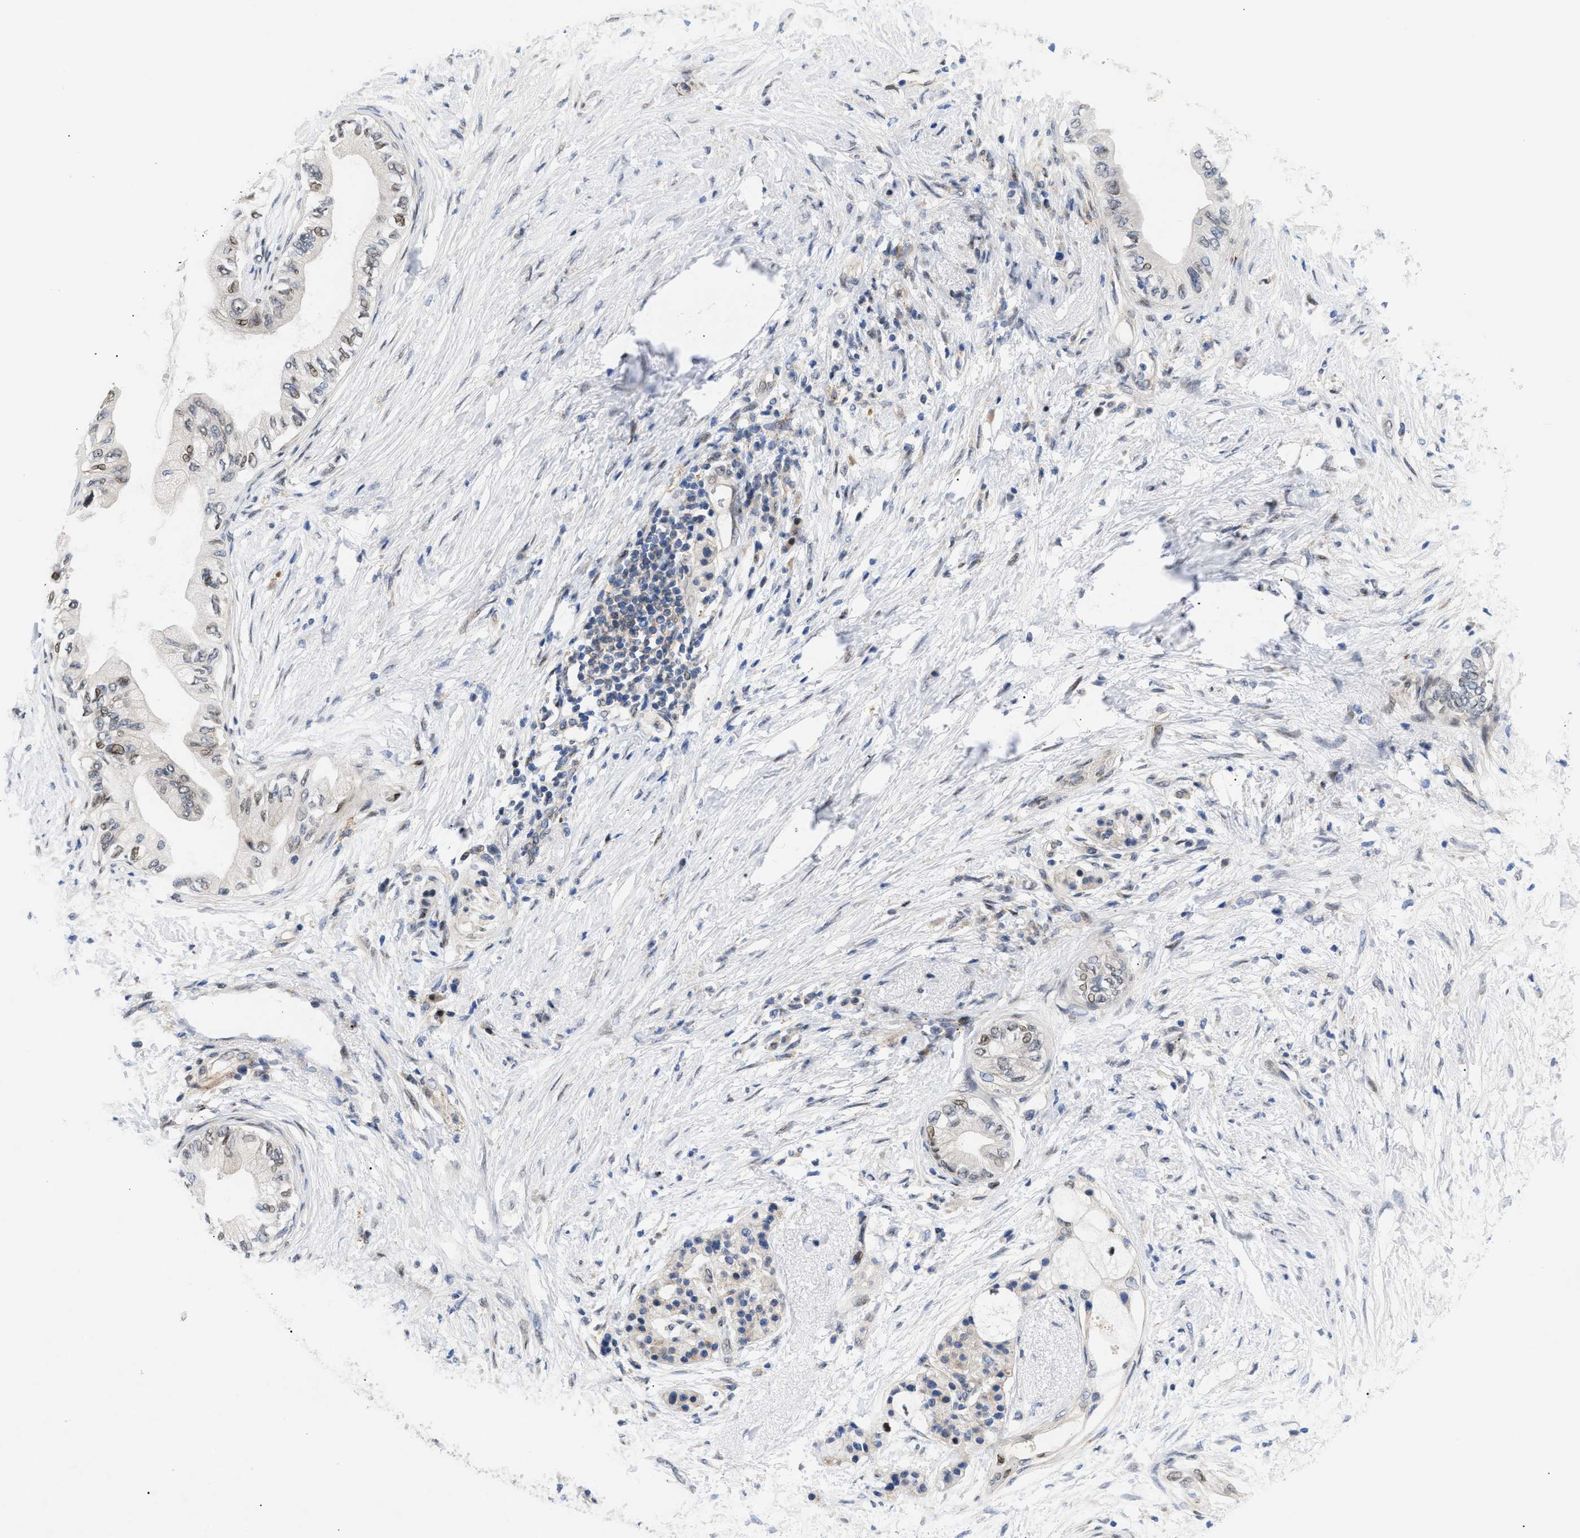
{"staining": {"intensity": "weak", "quantity": "<25%", "location": "nuclear"}, "tissue": "pancreatic cancer", "cell_type": "Tumor cells", "image_type": "cancer", "snomed": [{"axis": "morphology", "description": "Normal tissue, NOS"}, {"axis": "morphology", "description": "Adenocarcinoma, NOS"}, {"axis": "topography", "description": "Pancreas"}, {"axis": "topography", "description": "Duodenum"}], "caption": "Adenocarcinoma (pancreatic) was stained to show a protein in brown. There is no significant expression in tumor cells.", "gene": "SFXN5", "patient": {"sex": "female", "age": 60}}